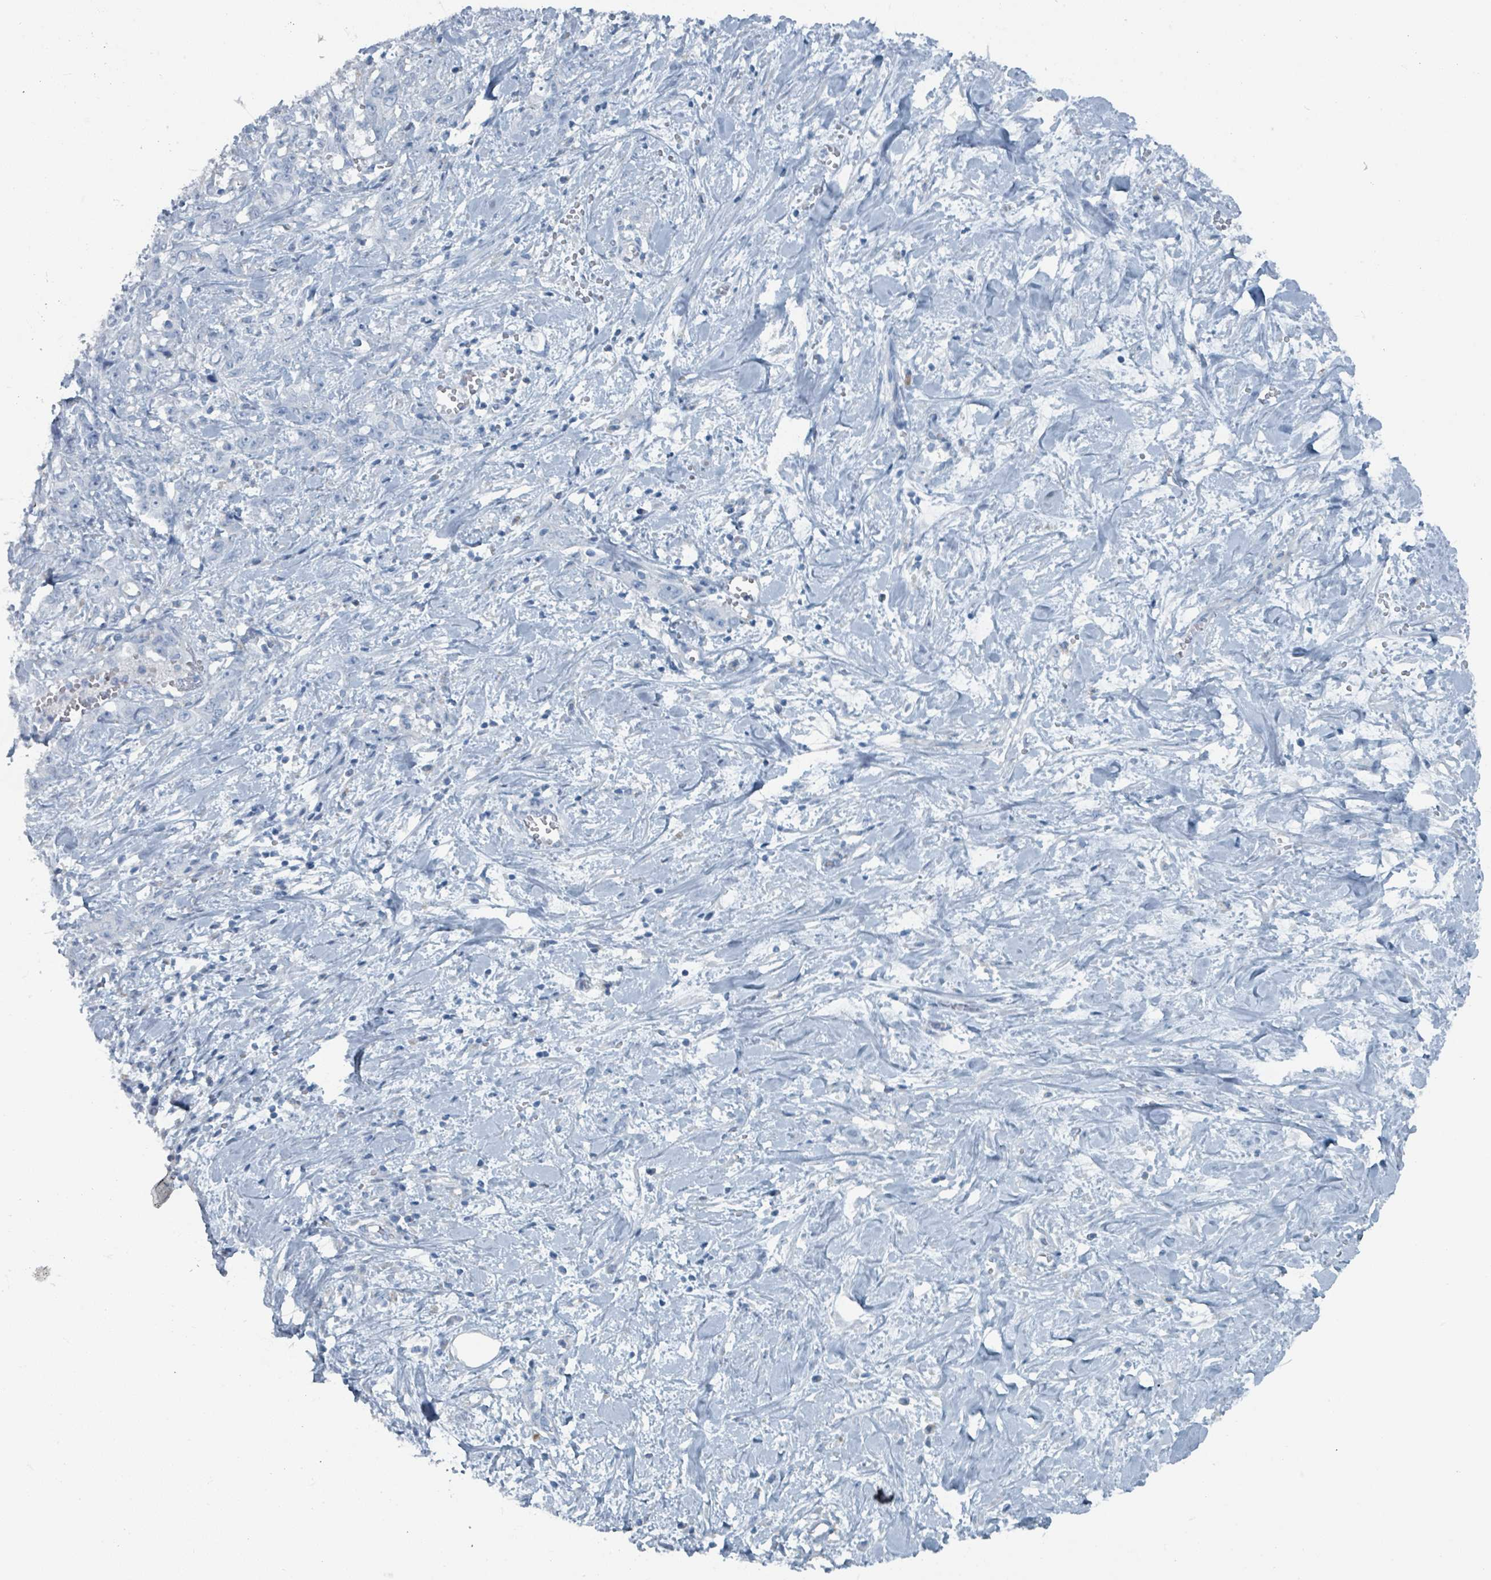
{"staining": {"intensity": "negative", "quantity": "none", "location": "none"}, "tissue": "stomach cancer", "cell_type": "Tumor cells", "image_type": "cancer", "snomed": [{"axis": "morphology", "description": "Adenocarcinoma, NOS"}, {"axis": "topography", "description": "Stomach, upper"}], "caption": "Immunohistochemical staining of human adenocarcinoma (stomach) reveals no significant positivity in tumor cells.", "gene": "GAMT", "patient": {"sex": "male", "age": 62}}